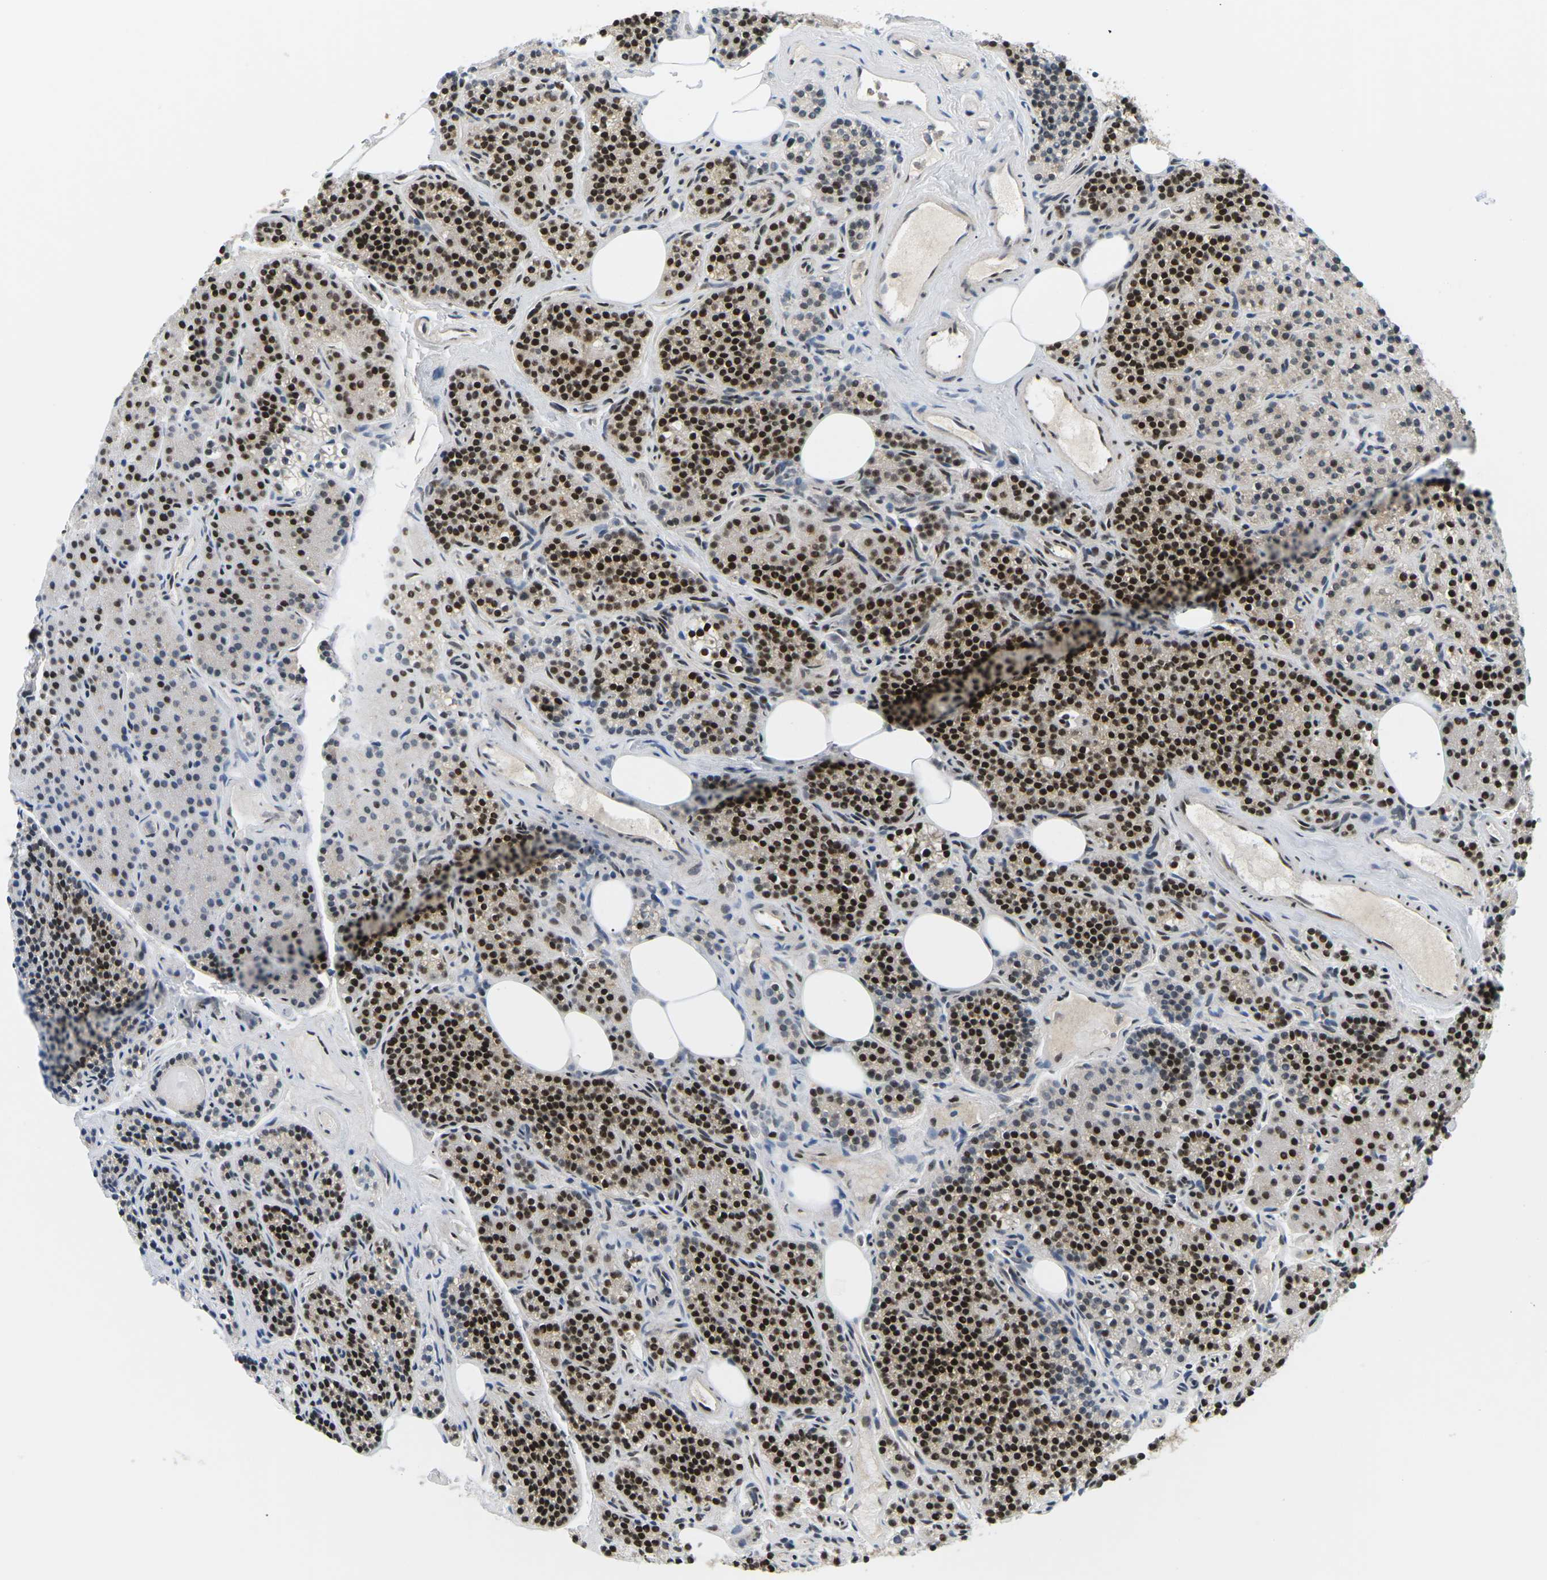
{"staining": {"intensity": "strong", "quantity": ">75%", "location": "cytoplasmic/membranous,nuclear"}, "tissue": "parathyroid gland", "cell_type": "Glandular cells", "image_type": "normal", "snomed": [{"axis": "morphology", "description": "Normal tissue, NOS"}, {"axis": "morphology", "description": "Adenoma, NOS"}, {"axis": "topography", "description": "Parathyroid gland"}], "caption": "Immunohistochemical staining of normal parathyroid gland exhibits high levels of strong cytoplasmic/membranous,nuclear staining in approximately >75% of glandular cells. The staining was performed using DAB, with brown indicating positive protein expression. Nuclei are stained blue with hematoxylin.", "gene": "CELF1", "patient": {"sex": "female", "age": 74}}